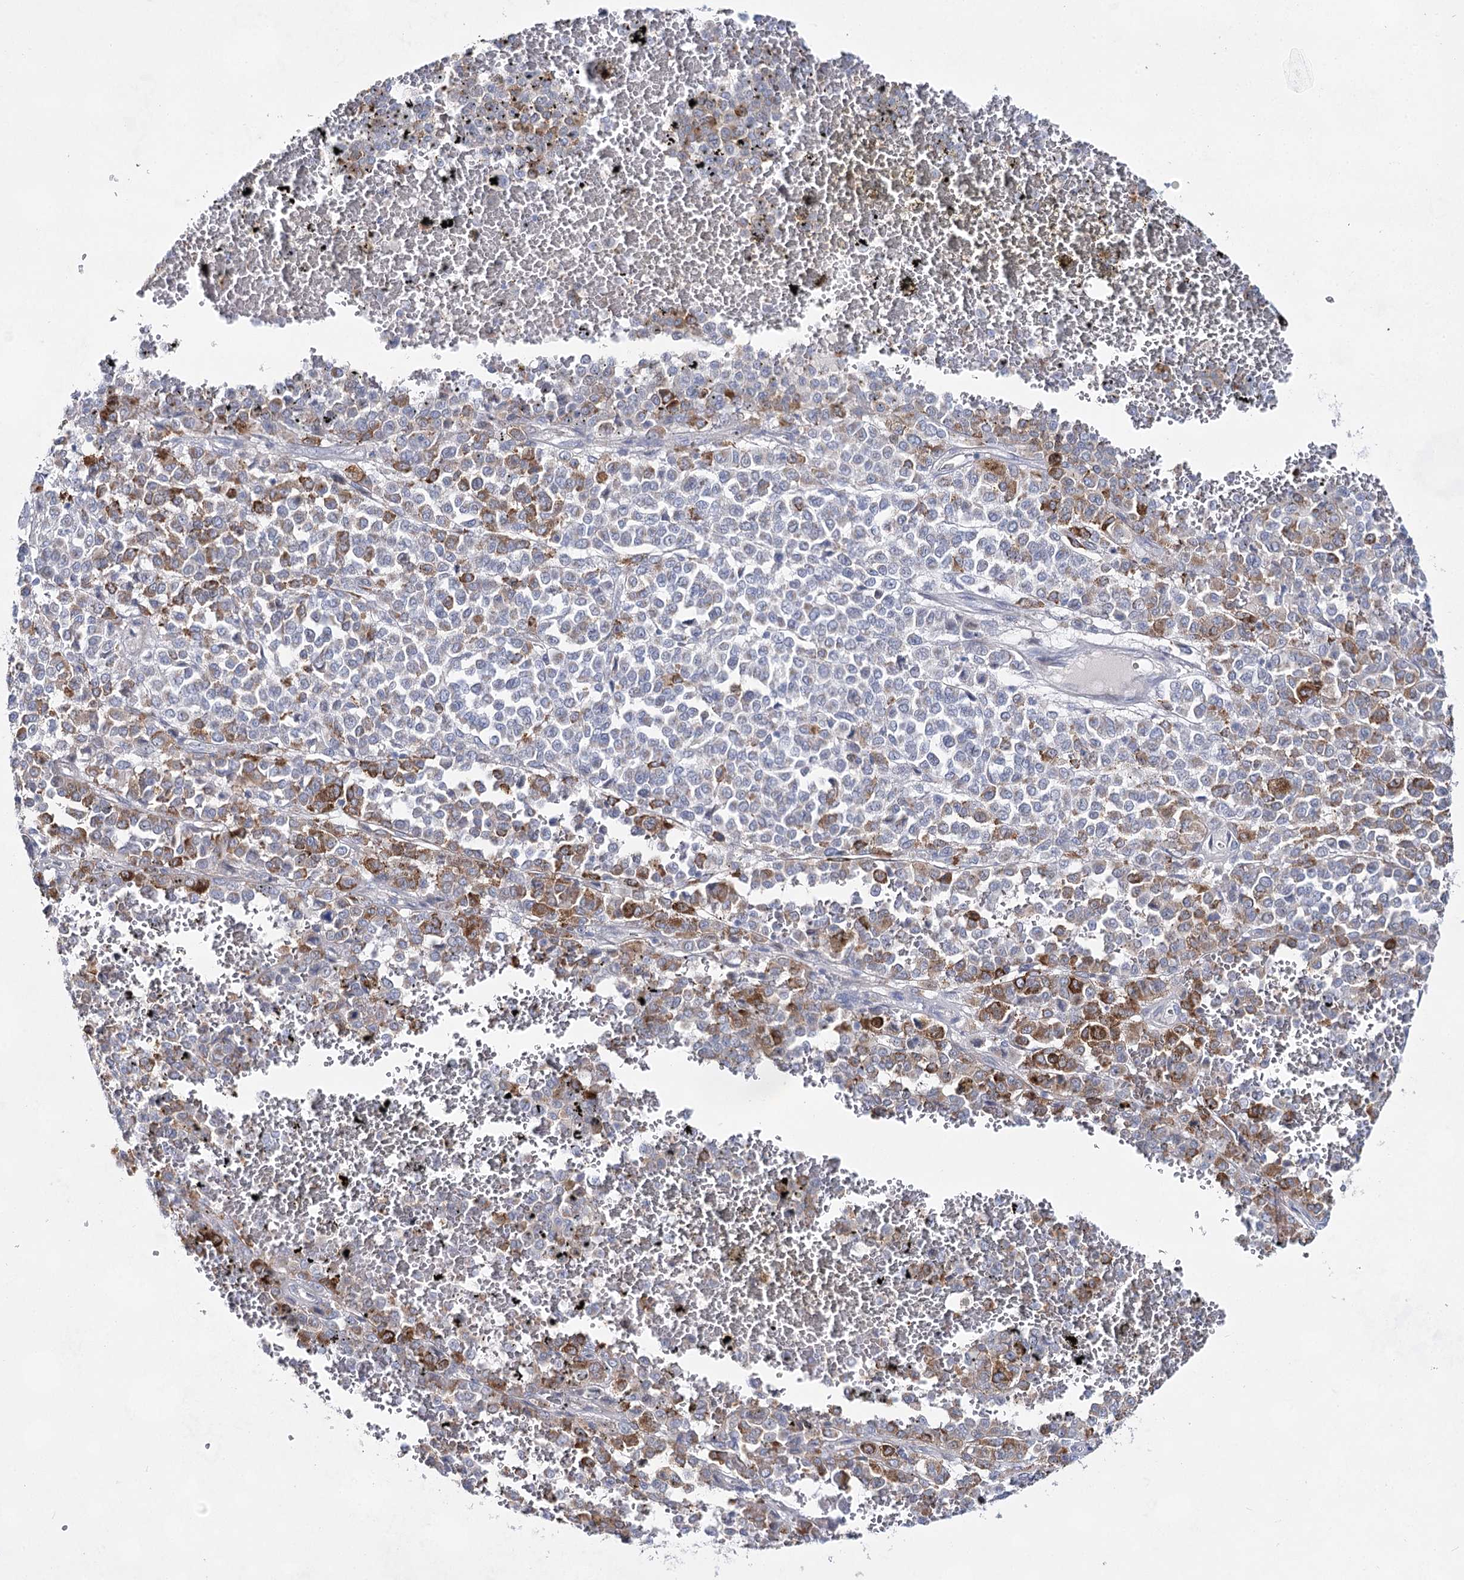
{"staining": {"intensity": "moderate", "quantity": "25%-75%", "location": "cytoplasmic/membranous"}, "tissue": "melanoma", "cell_type": "Tumor cells", "image_type": "cancer", "snomed": [{"axis": "morphology", "description": "Malignant melanoma, Metastatic site"}, {"axis": "topography", "description": "Pancreas"}], "caption": "Immunohistochemical staining of human melanoma shows medium levels of moderate cytoplasmic/membranous expression in about 25%-75% of tumor cells.", "gene": "BPHL", "patient": {"sex": "female", "age": 30}}